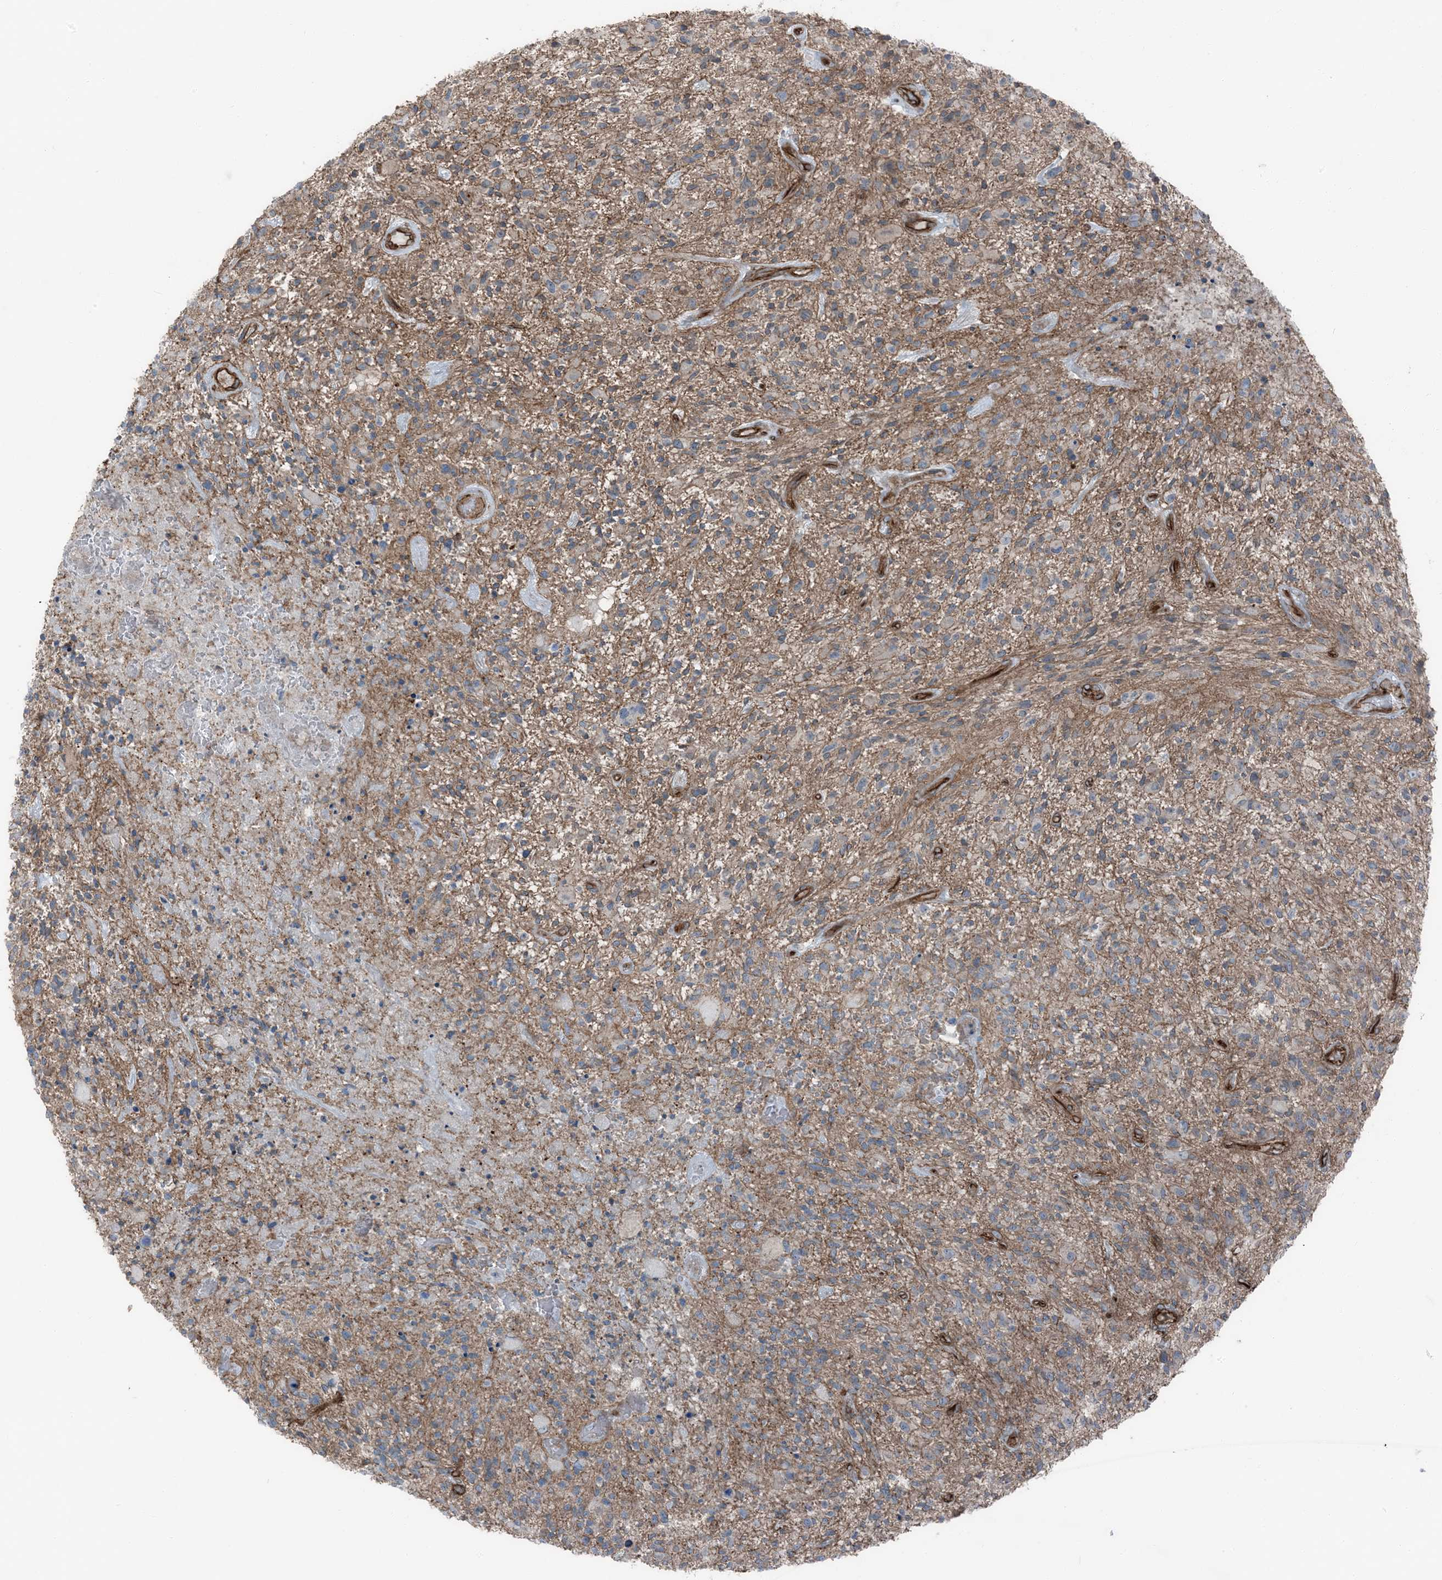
{"staining": {"intensity": "negative", "quantity": "none", "location": "none"}, "tissue": "glioma", "cell_type": "Tumor cells", "image_type": "cancer", "snomed": [{"axis": "morphology", "description": "Glioma, malignant, High grade"}, {"axis": "topography", "description": "Brain"}], "caption": "This is an IHC histopathology image of glioma. There is no expression in tumor cells.", "gene": "ZFP90", "patient": {"sex": "male", "age": 47}}